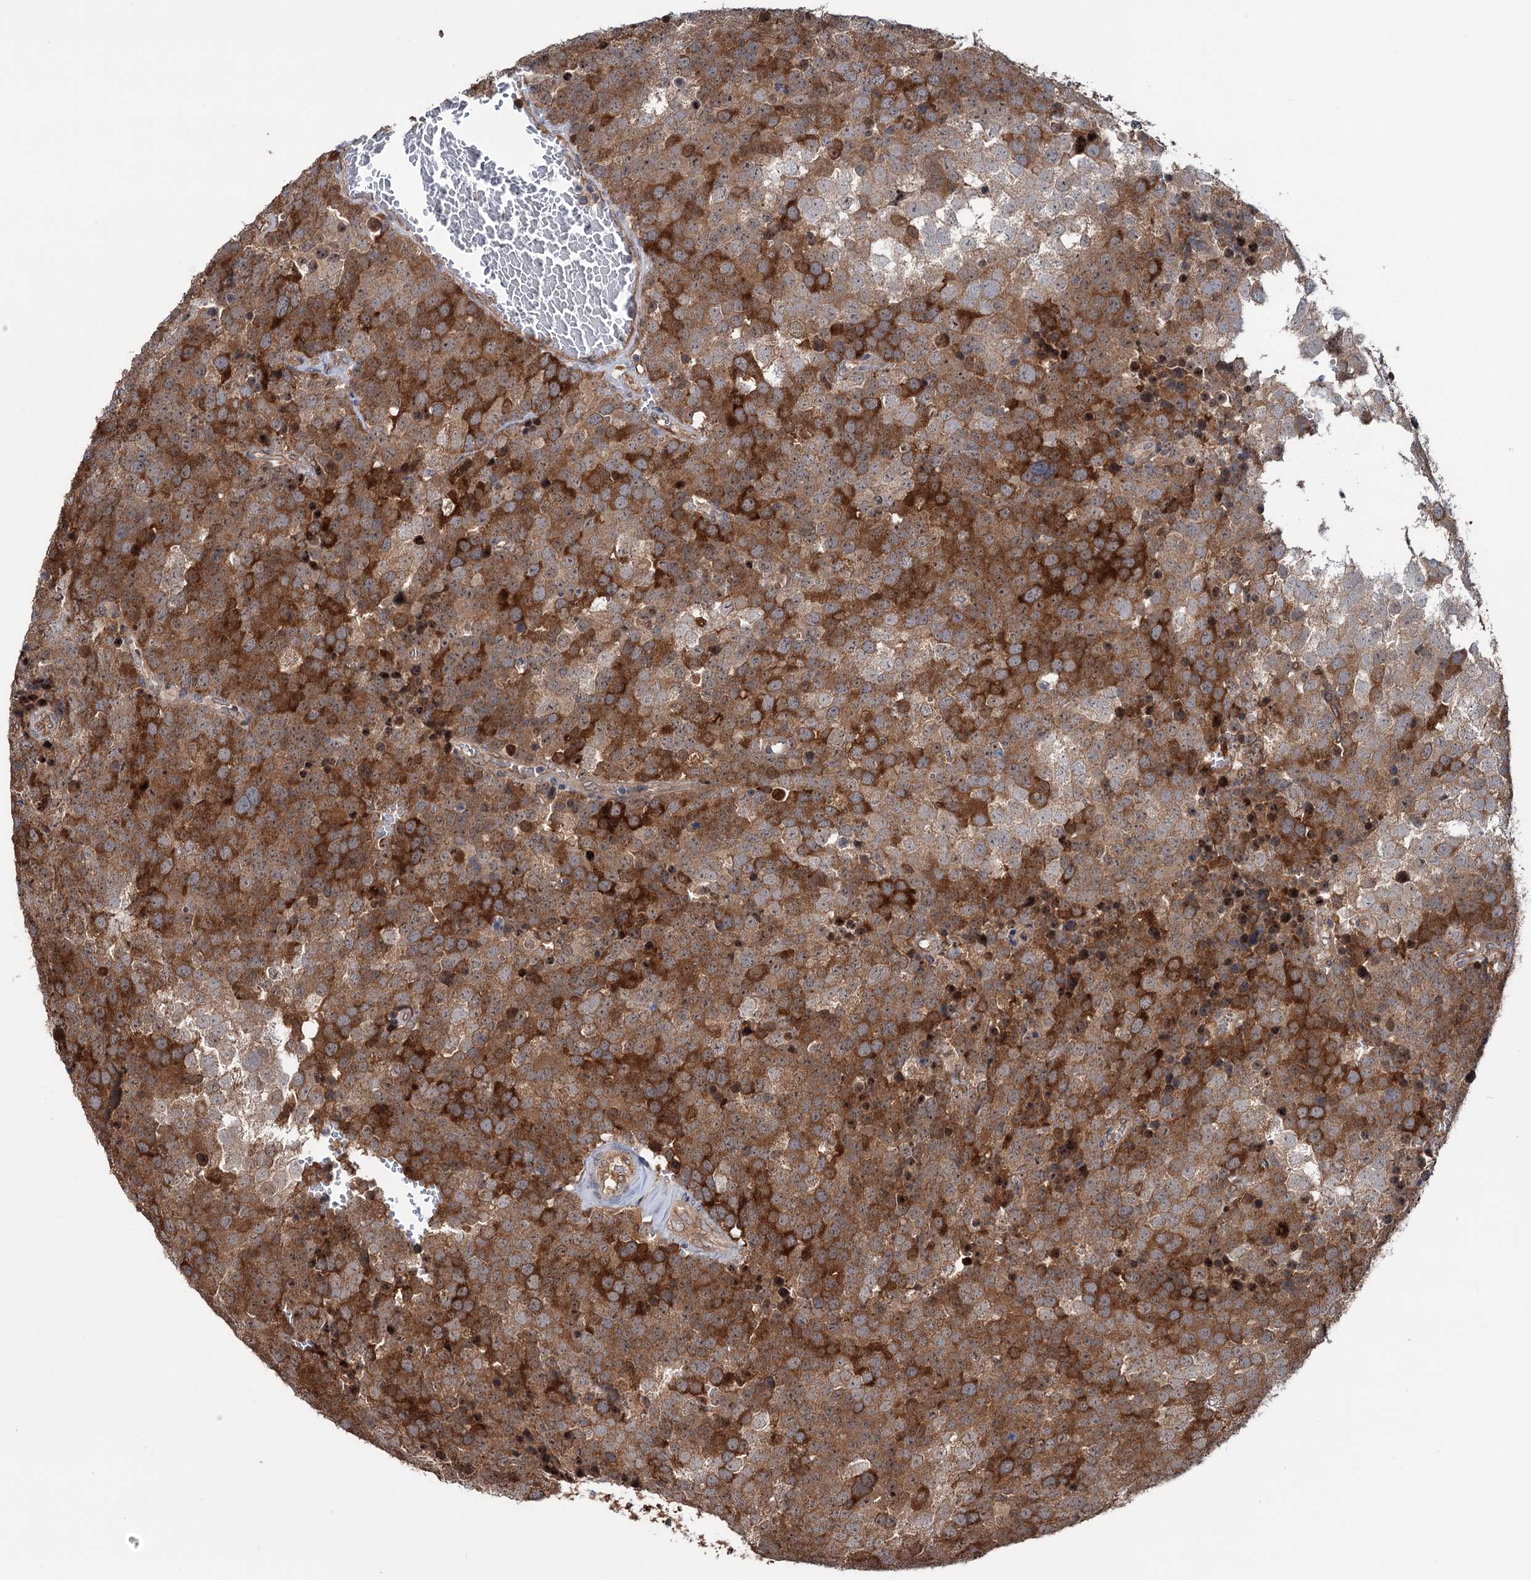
{"staining": {"intensity": "strong", "quantity": "25%-75%", "location": "cytoplasmic/membranous"}, "tissue": "testis cancer", "cell_type": "Tumor cells", "image_type": "cancer", "snomed": [{"axis": "morphology", "description": "Seminoma, NOS"}, {"axis": "topography", "description": "Testis"}], "caption": "The immunohistochemical stain highlights strong cytoplasmic/membranous staining in tumor cells of seminoma (testis) tissue. (DAB (3,3'-diaminobenzidine) IHC, brown staining for protein, blue staining for nuclei).", "gene": "NCAPD2", "patient": {"sex": "male", "age": 71}}